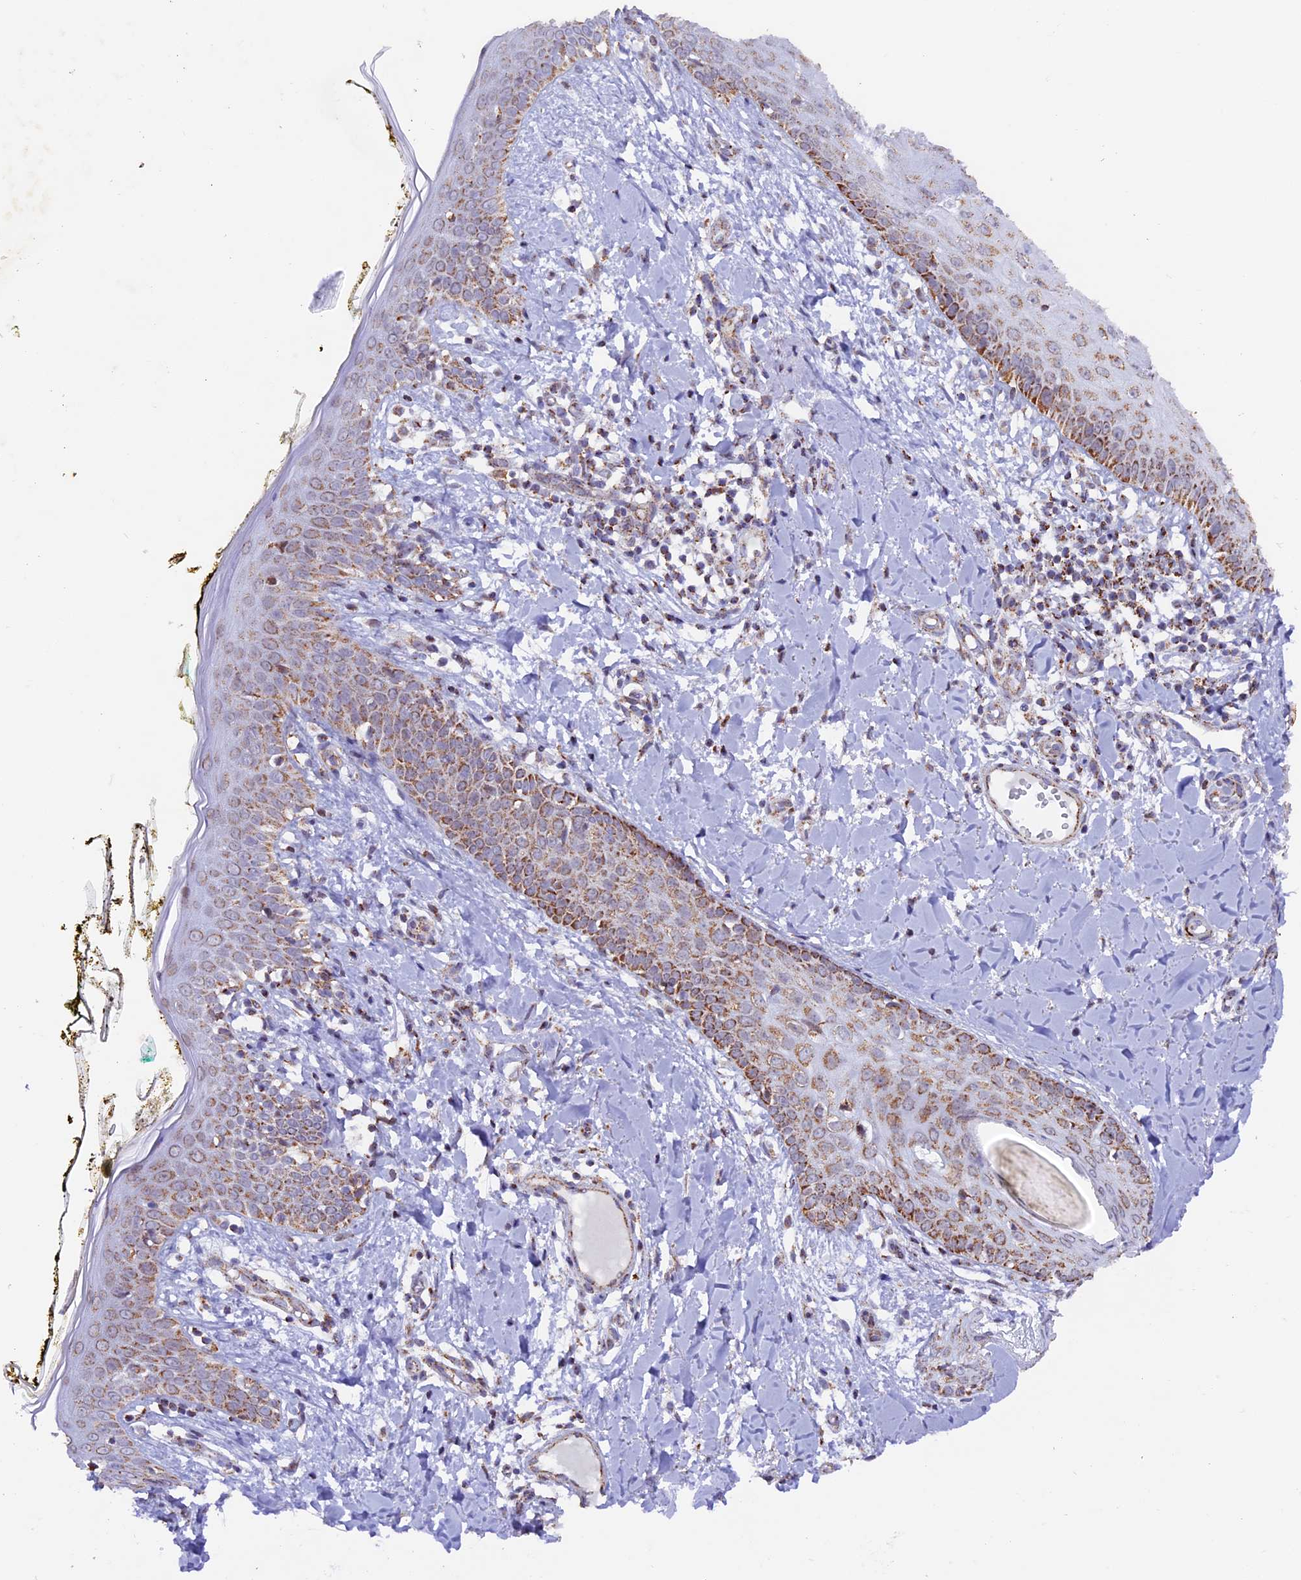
{"staining": {"intensity": "weak", "quantity": "25%-75%", "location": "cytoplasmic/membranous"}, "tissue": "skin", "cell_type": "Fibroblasts", "image_type": "normal", "snomed": [{"axis": "morphology", "description": "Normal tissue, NOS"}, {"axis": "topography", "description": "Skin"}], "caption": "Immunohistochemical staining of normal skin demonstrates 25%-75% levels of weak cytoplasmic/membranous protein expression in approximately 25%-75% of fibroblasts.", "gene": "TFAM", "patient": {"sex": "female", "age": 34}}